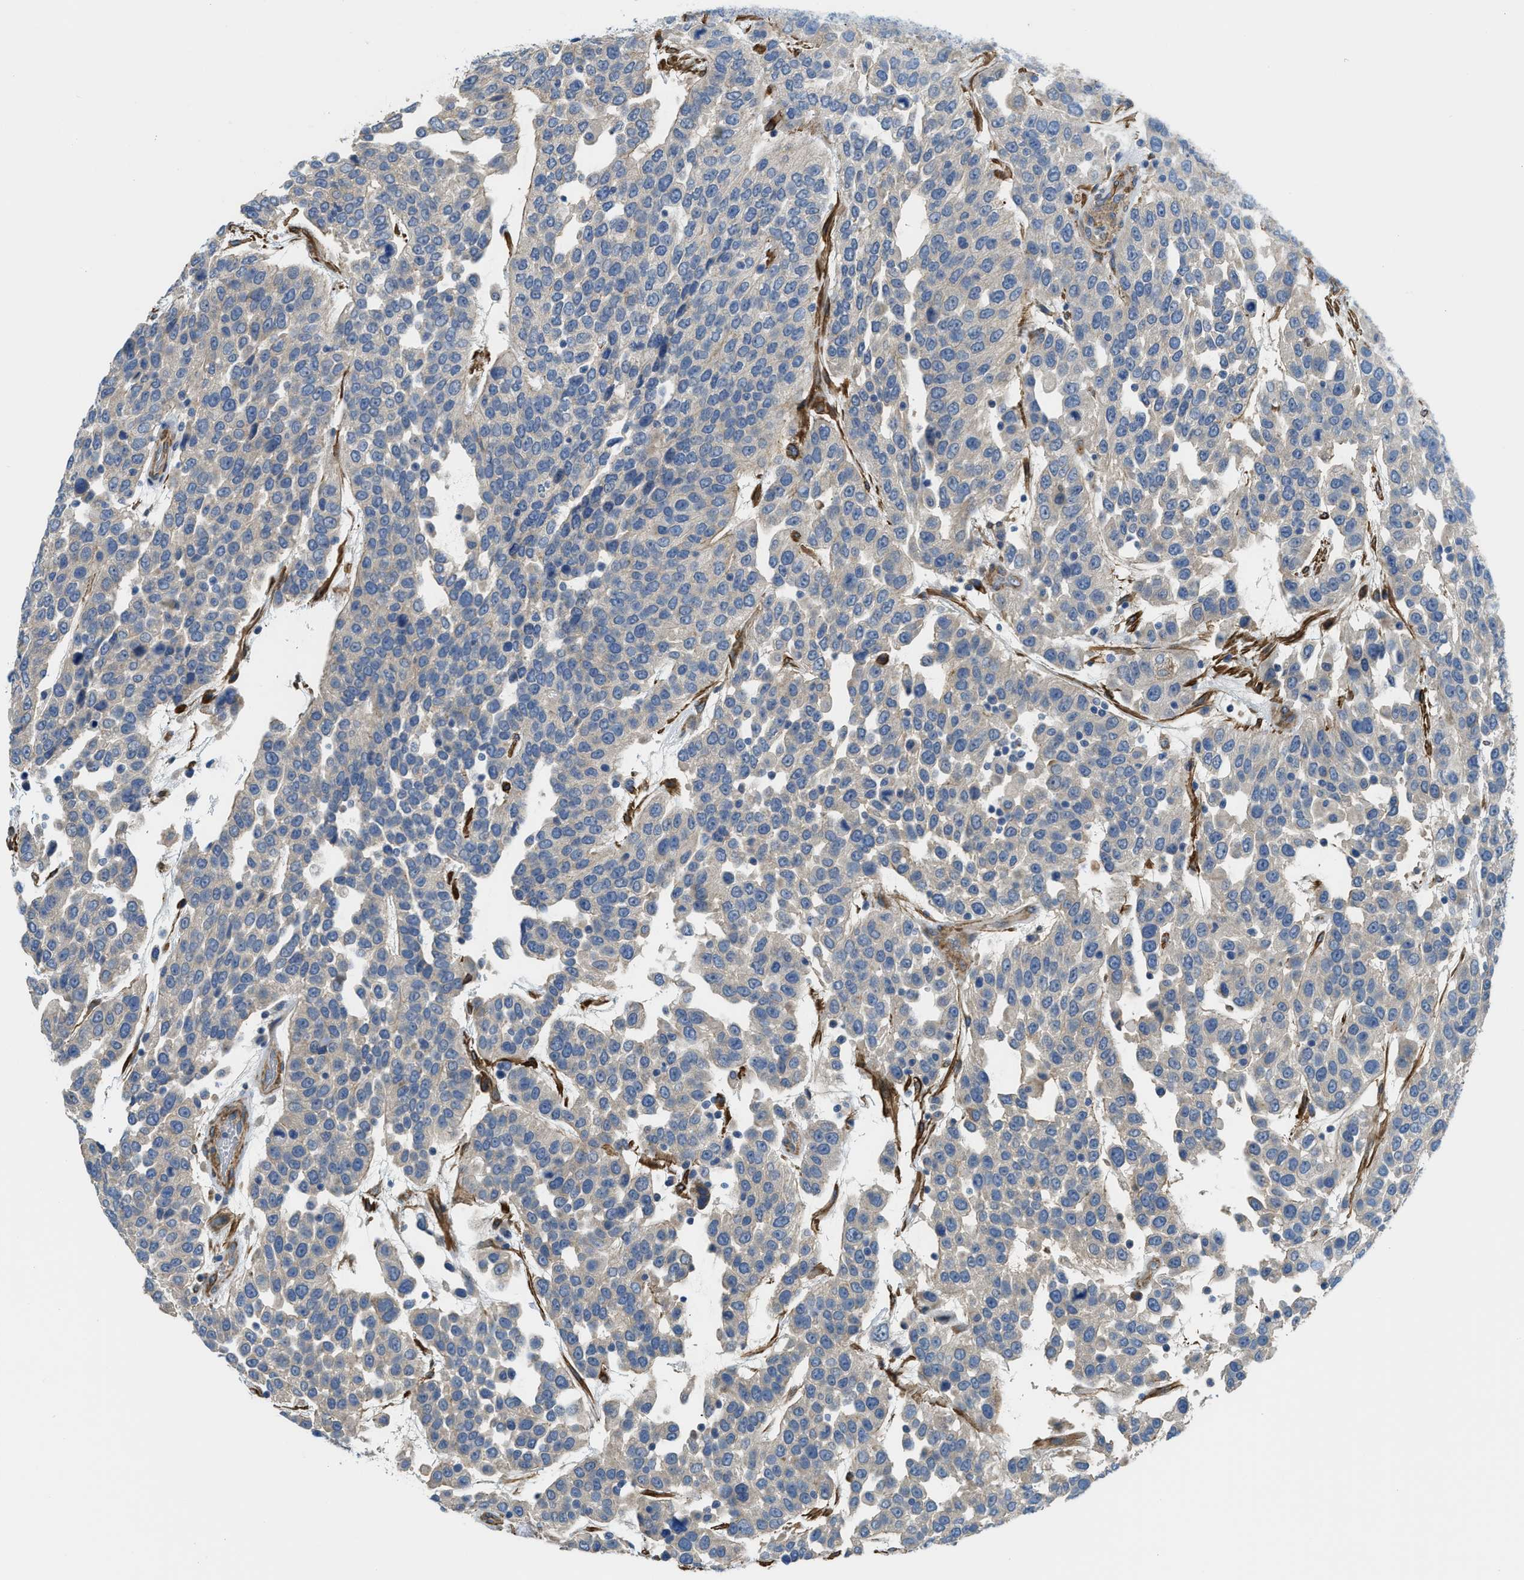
{"staining": {"intensity": "negative", "quantity": "none", "location": "none"}, "tissue": "urothelial cancer", "cell_type": "Tumor cells", "image_type": "cancer", "snomed": [{"axis": "morphology", "description": "Urothelial carcinoma, High grade"}, {"axis": "topography", "description": "Urinary bladder"}], "caption": "A histopathology image of high-grade urothelial carcinoma stained for a protein demonstrates no brown staining in tumor cells. (Brightfield microscopy of DAB (3,3'-diaminobenzidine) immunohistochemistry at high magnification).", "gene": "BMPR1A", "patient": {"sex": "female", "age": 80}}